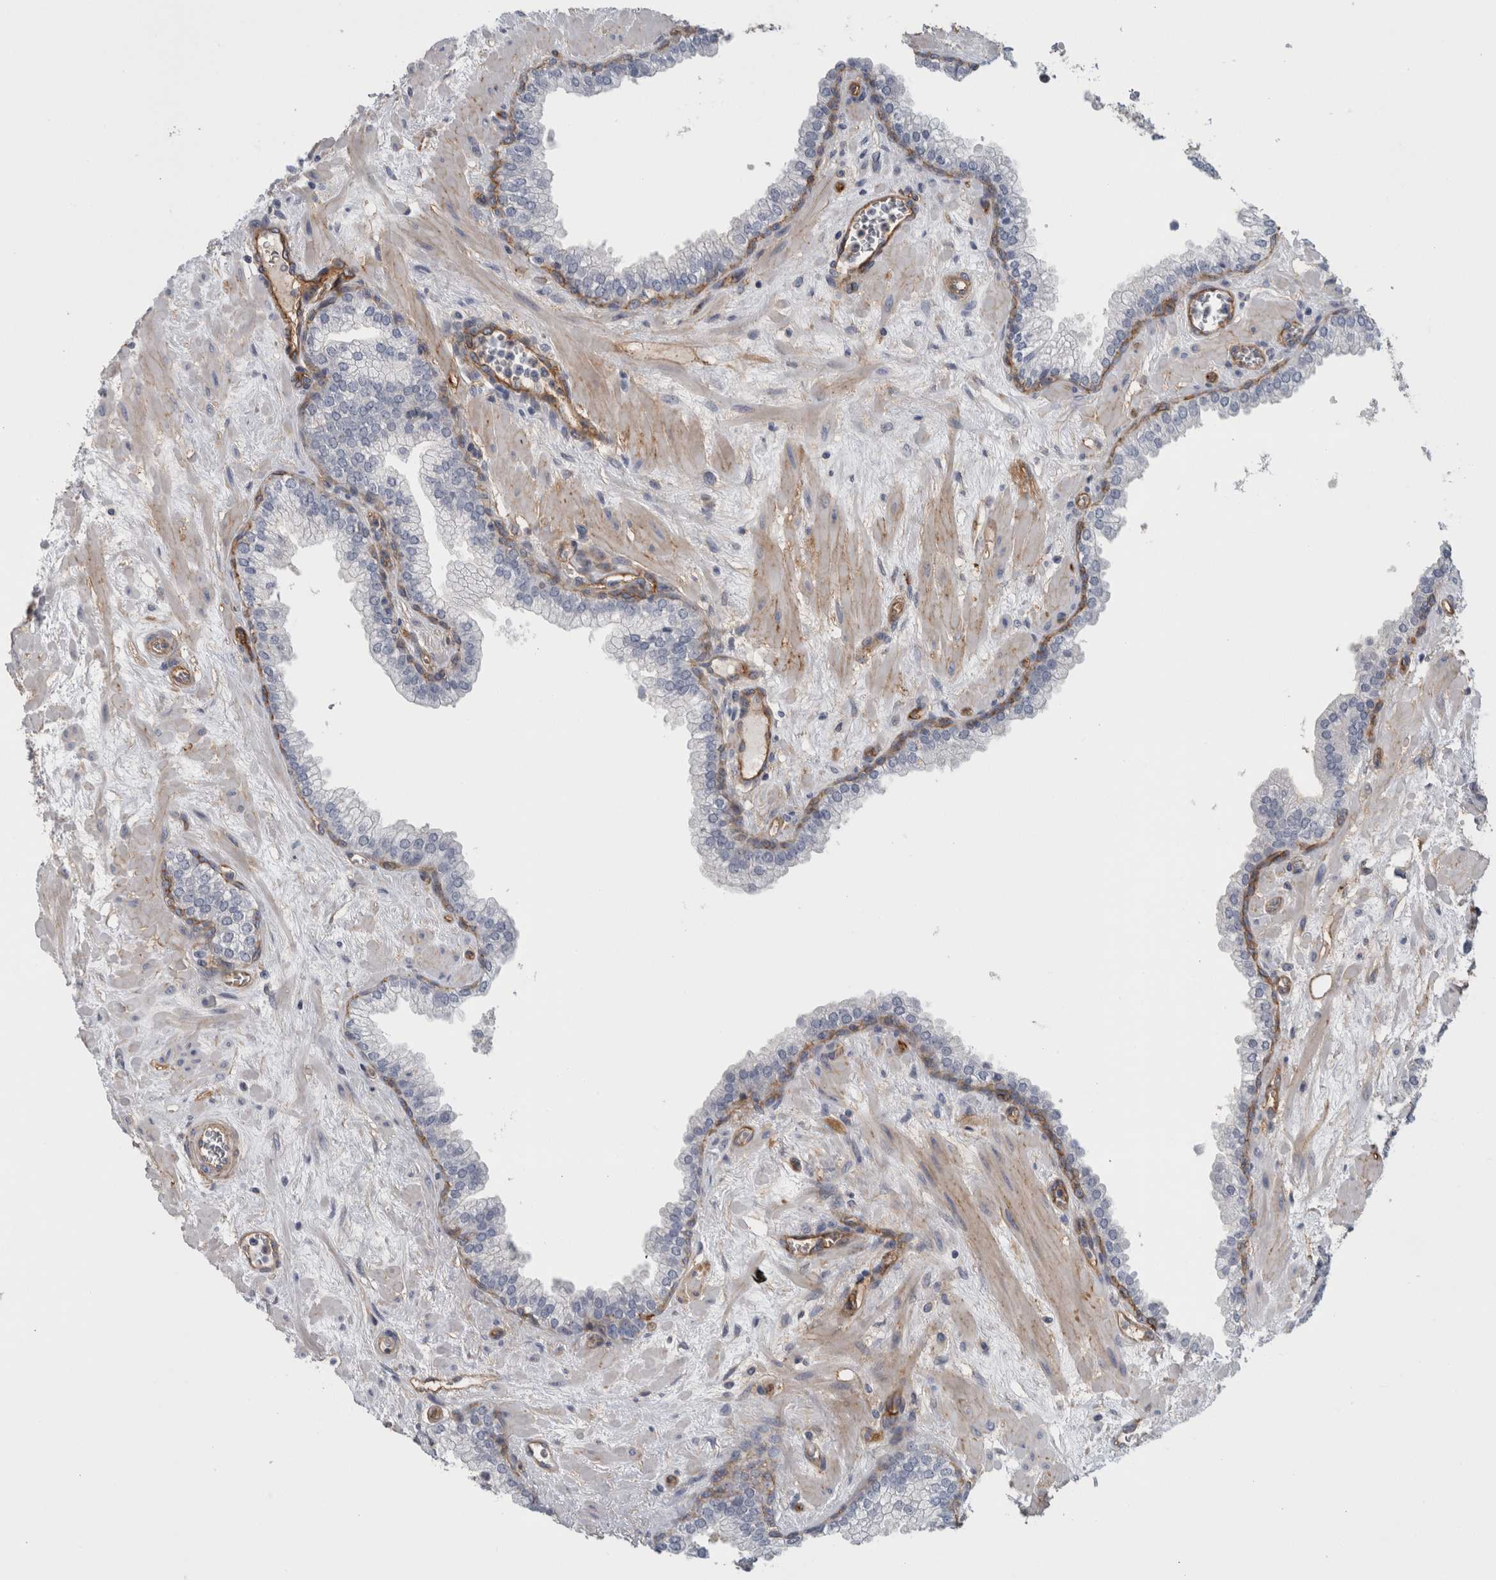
{"staining": {"intensity": "moderate", "quantity": "25%-75%", "location": "cytoplasmic/membranous"}, "tissue": "prostate", "cell_type": "Glandular cells", "image_type": "normal", "snomed": [{"axis": "morphology", "description": "Normal tissue, NOS"}, {"axis": "morphology", "description": "Urothelial carcinoma, Low grade"}, {"axis": "topography", "description": "Urinary bladder"}, {"axis": "topography", "description": "Prostate"}], "caption": "Protein expression analysis of benign human prostate reveals moderate cytoplasmic/membranous expression in approximately 25%-75% of glandular cells. Using DAB (3,3'-diaminobenzidine) (brown) and hematoxylin (blue) stains, captured at high magnification using brightfield microscopy.", "gene": "CD59", "patient": {"sex": "male", "age": 60}}